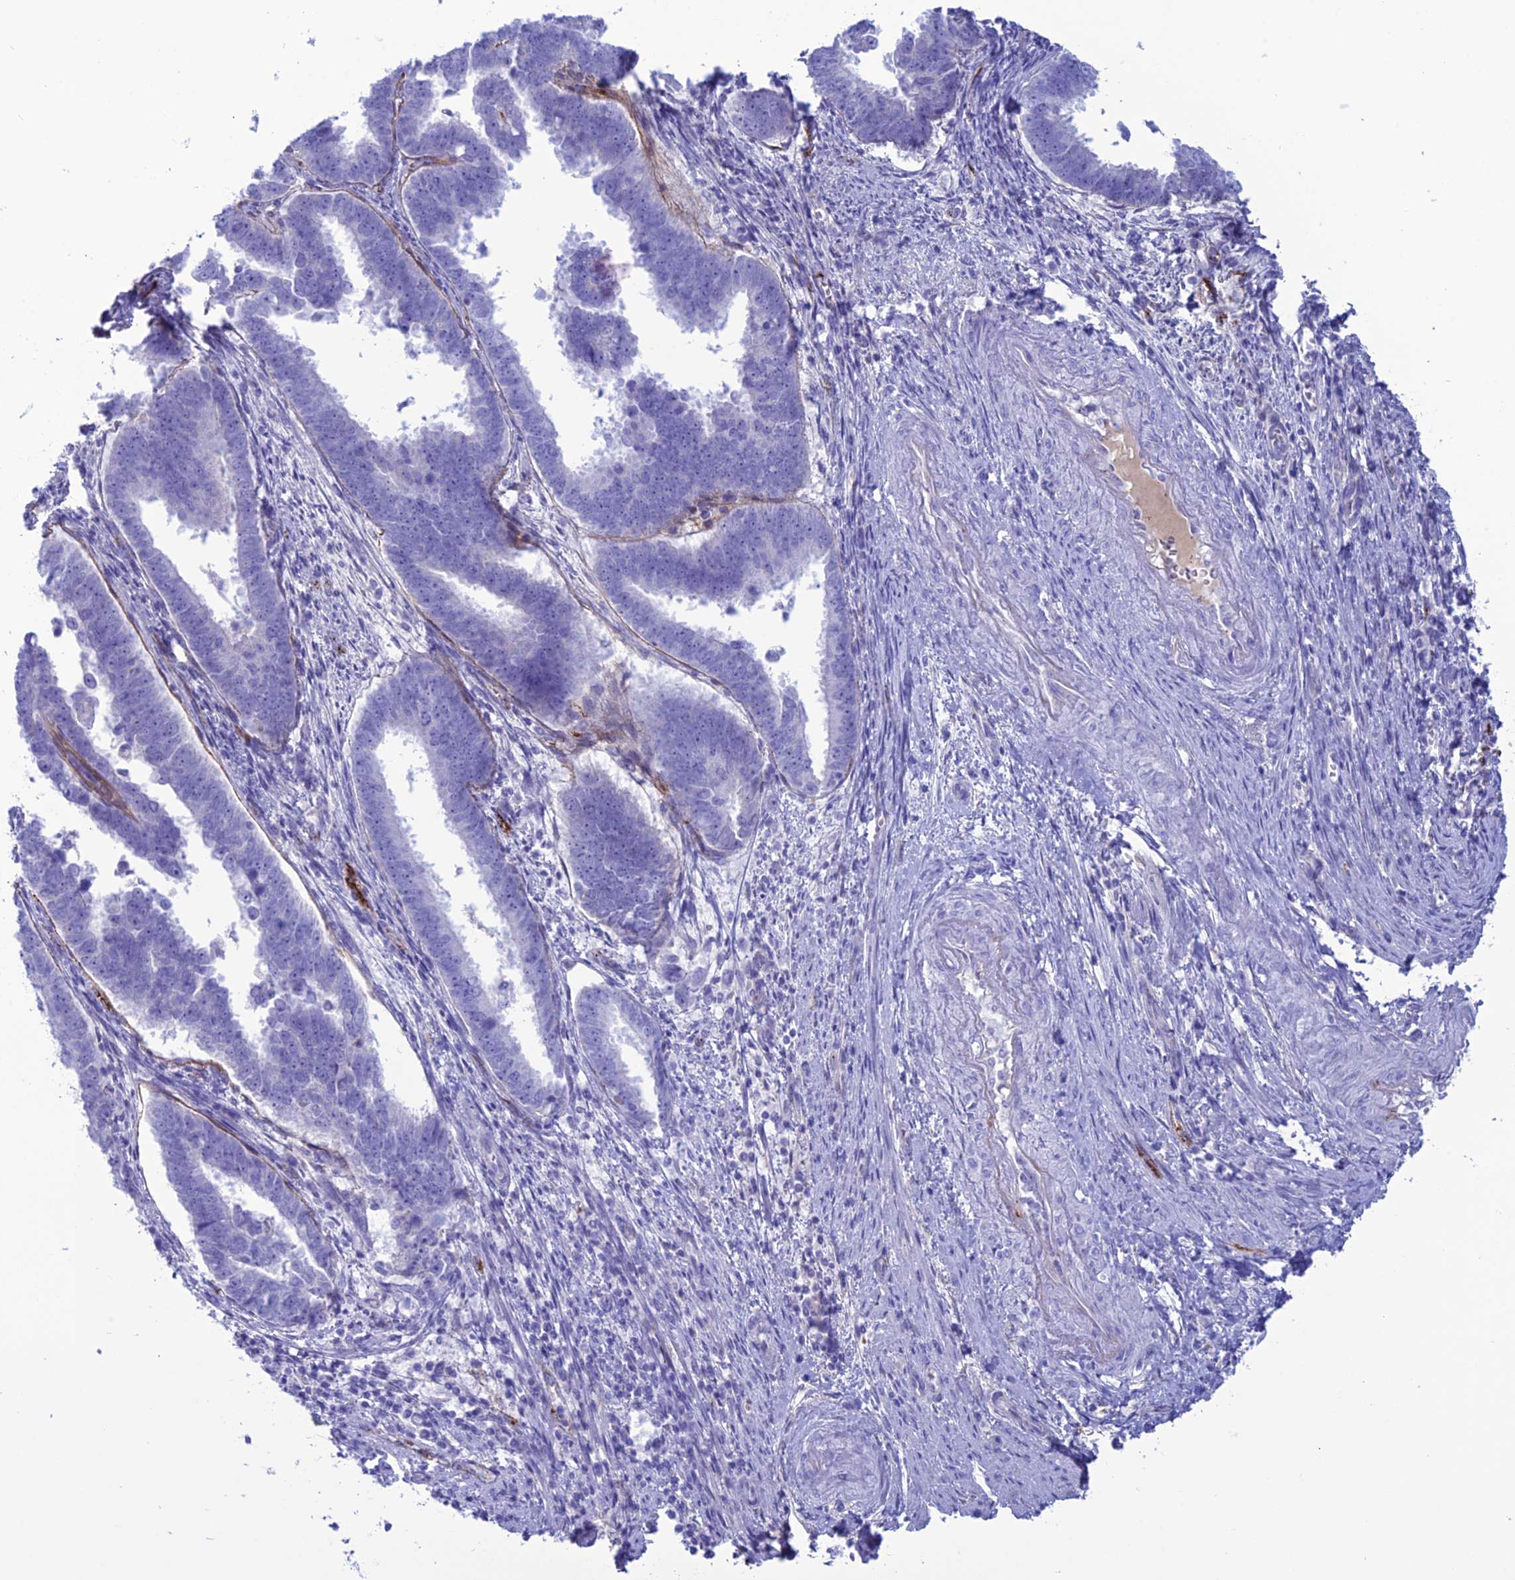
{"staining": {"intensity": "negative", "quantity": "none", "location": "none"}, "tissue": "endometrial cancer", "cell_type": "Tumor cells", "image_type": "cancer", "snomed": [{"axis": "morphology", "description": "Adenocarcinoma, NOS"}, {"axis": "topography", "description": "Endometrium"}], "caption": "Immunohistochemistry (IHC) image of neoplastic tissue: human endometrial adenocarcinoma stained with DAB (3,3'-diaminobenzidine) shows no significant protein expression in tumor cells.", "gene": "CDC42EP5", "patient": {"sex": "female", "age": 75}}